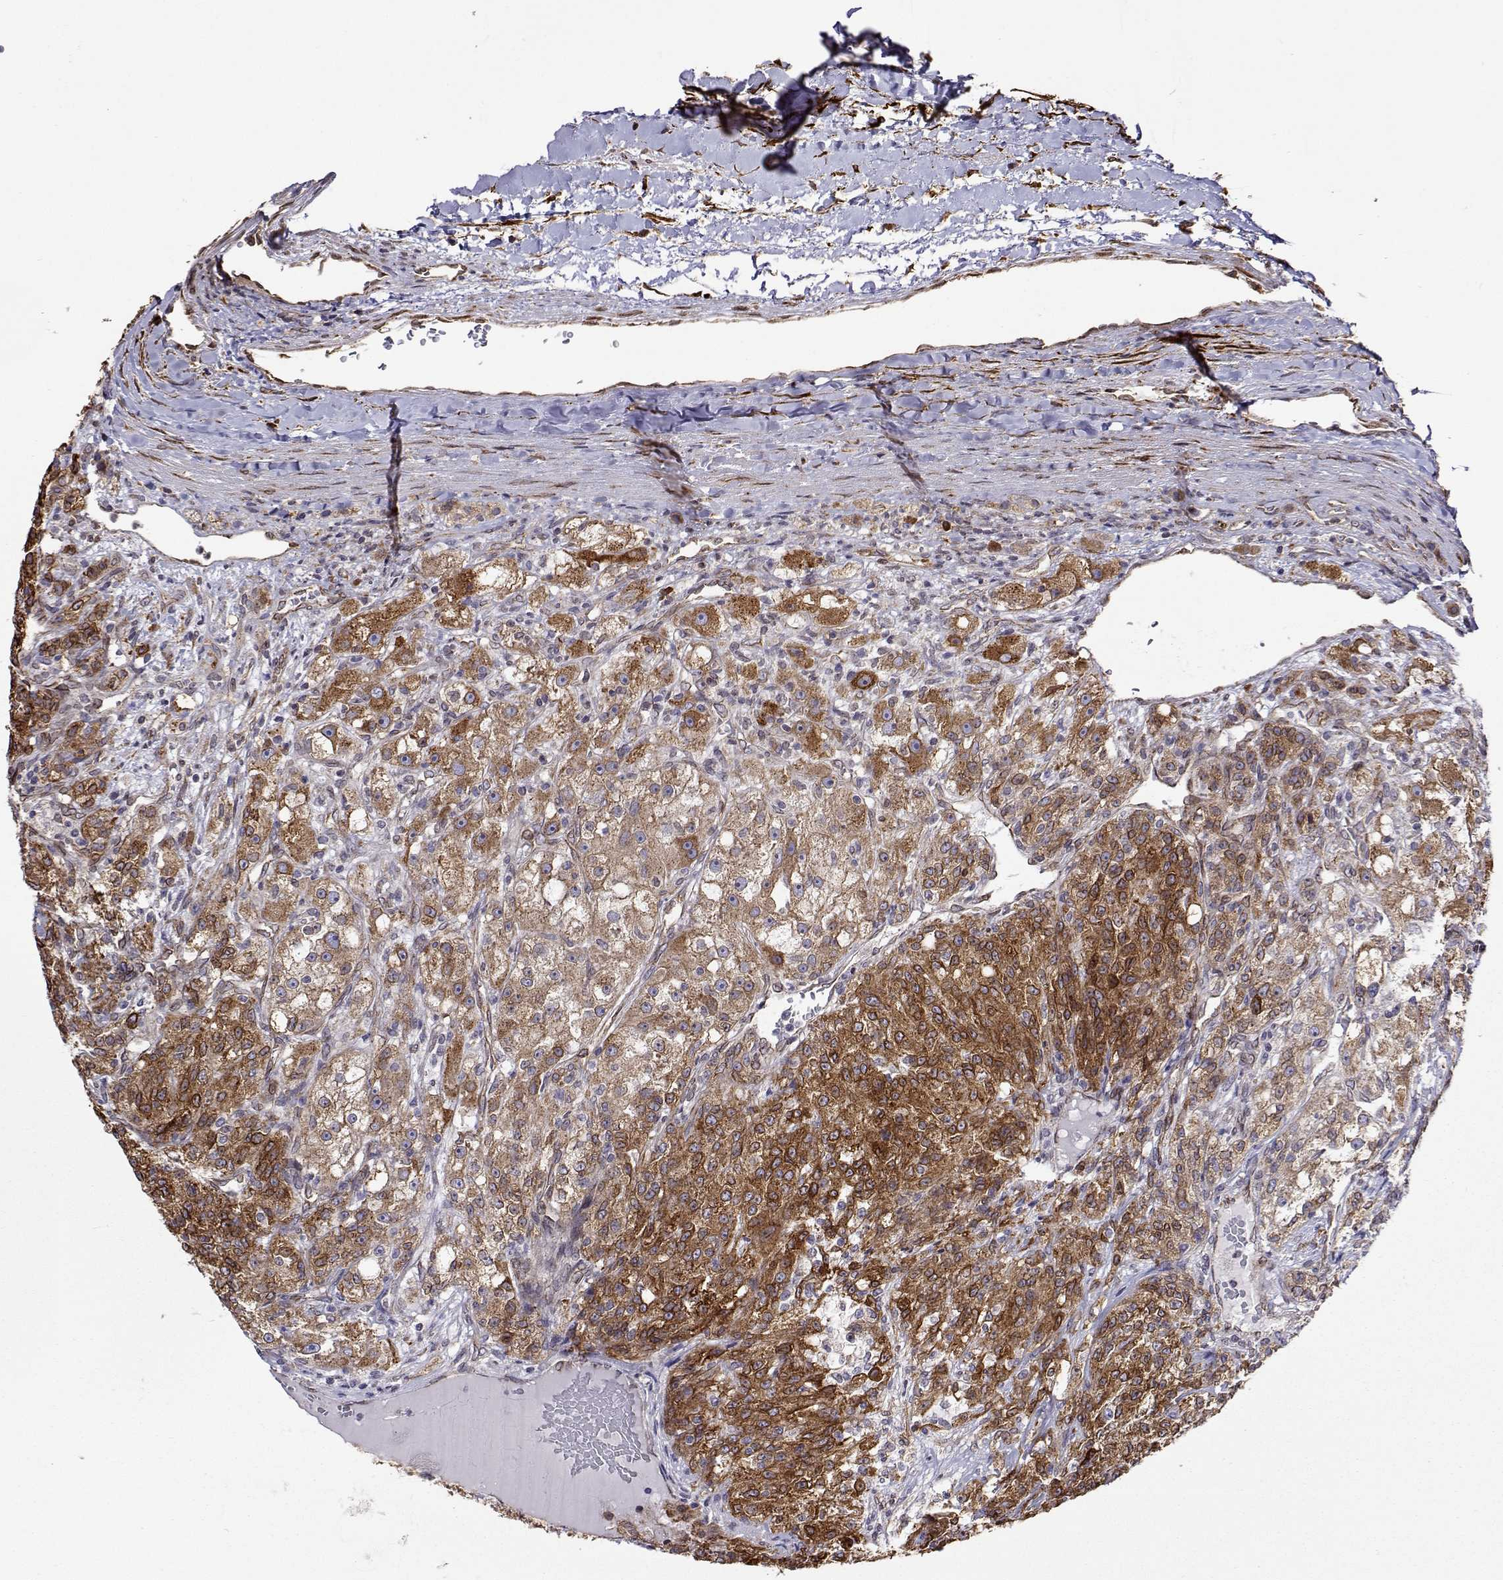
{"staining": {"intensity": "strong", "quantity": ">75%", "location": "cytoplasmic/membranous"}, "tissue": "renal cancer", "cell_type": "Tumor cells", "image_type": "cancer", "snomed": [{"axis": "morphology", "description": "Adenocarcinoma, NOS"}, {"axis": "topography", "description": "Kidney"}], "caption": "A high amount of strong cytoplasmic/membranous staining is seen in approximately >75% of tumor cells in renal cancer tissue. The staining was performed using DAB to visualize the protein expression in brown, while the nuclei were stained in blue with hematoxylin (Magnification: 20x).", "gene": "PGRMC2", "patient": {"sex": "female", "age": 63}}